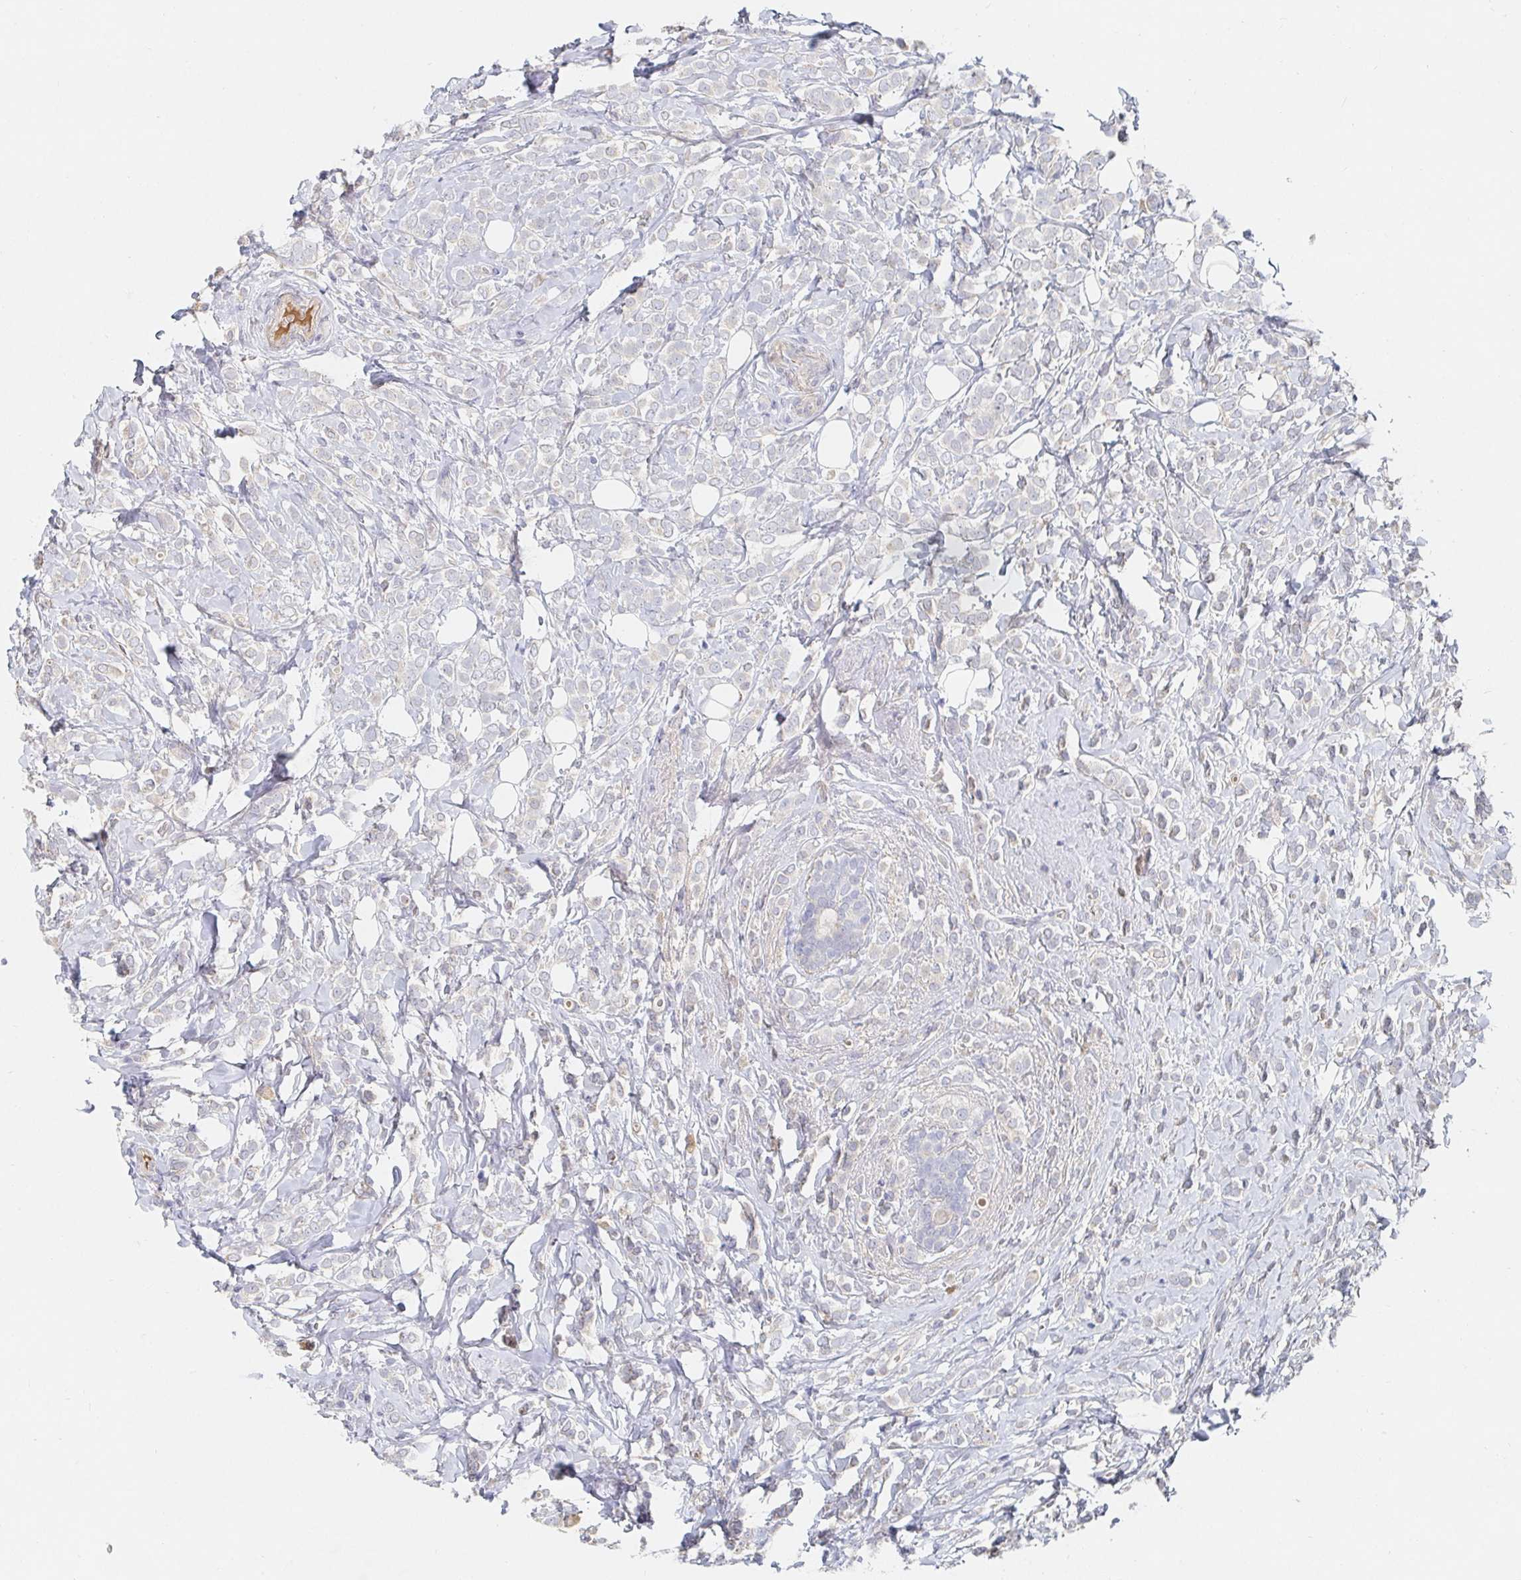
{"staining": {"intensity": "negative", "quantity": "none", "location": "none"}, "tissue": "breast cancer", "cell_type": "Tumor cells", "image_type": "cancer", "snomed": [{"axis": "morphology", "description": "Lobular carcinoma"}, {"axis": "topography", "description": "Breast"}], "caption": "DAB (3,3'-diaminobenzidine) immunohistochemical staining of lobular carcinoma (breast) demonstrates no significant staining in tumor cells.", "gene": "NME9", "patient": {"sex": "female", "age": 49}}